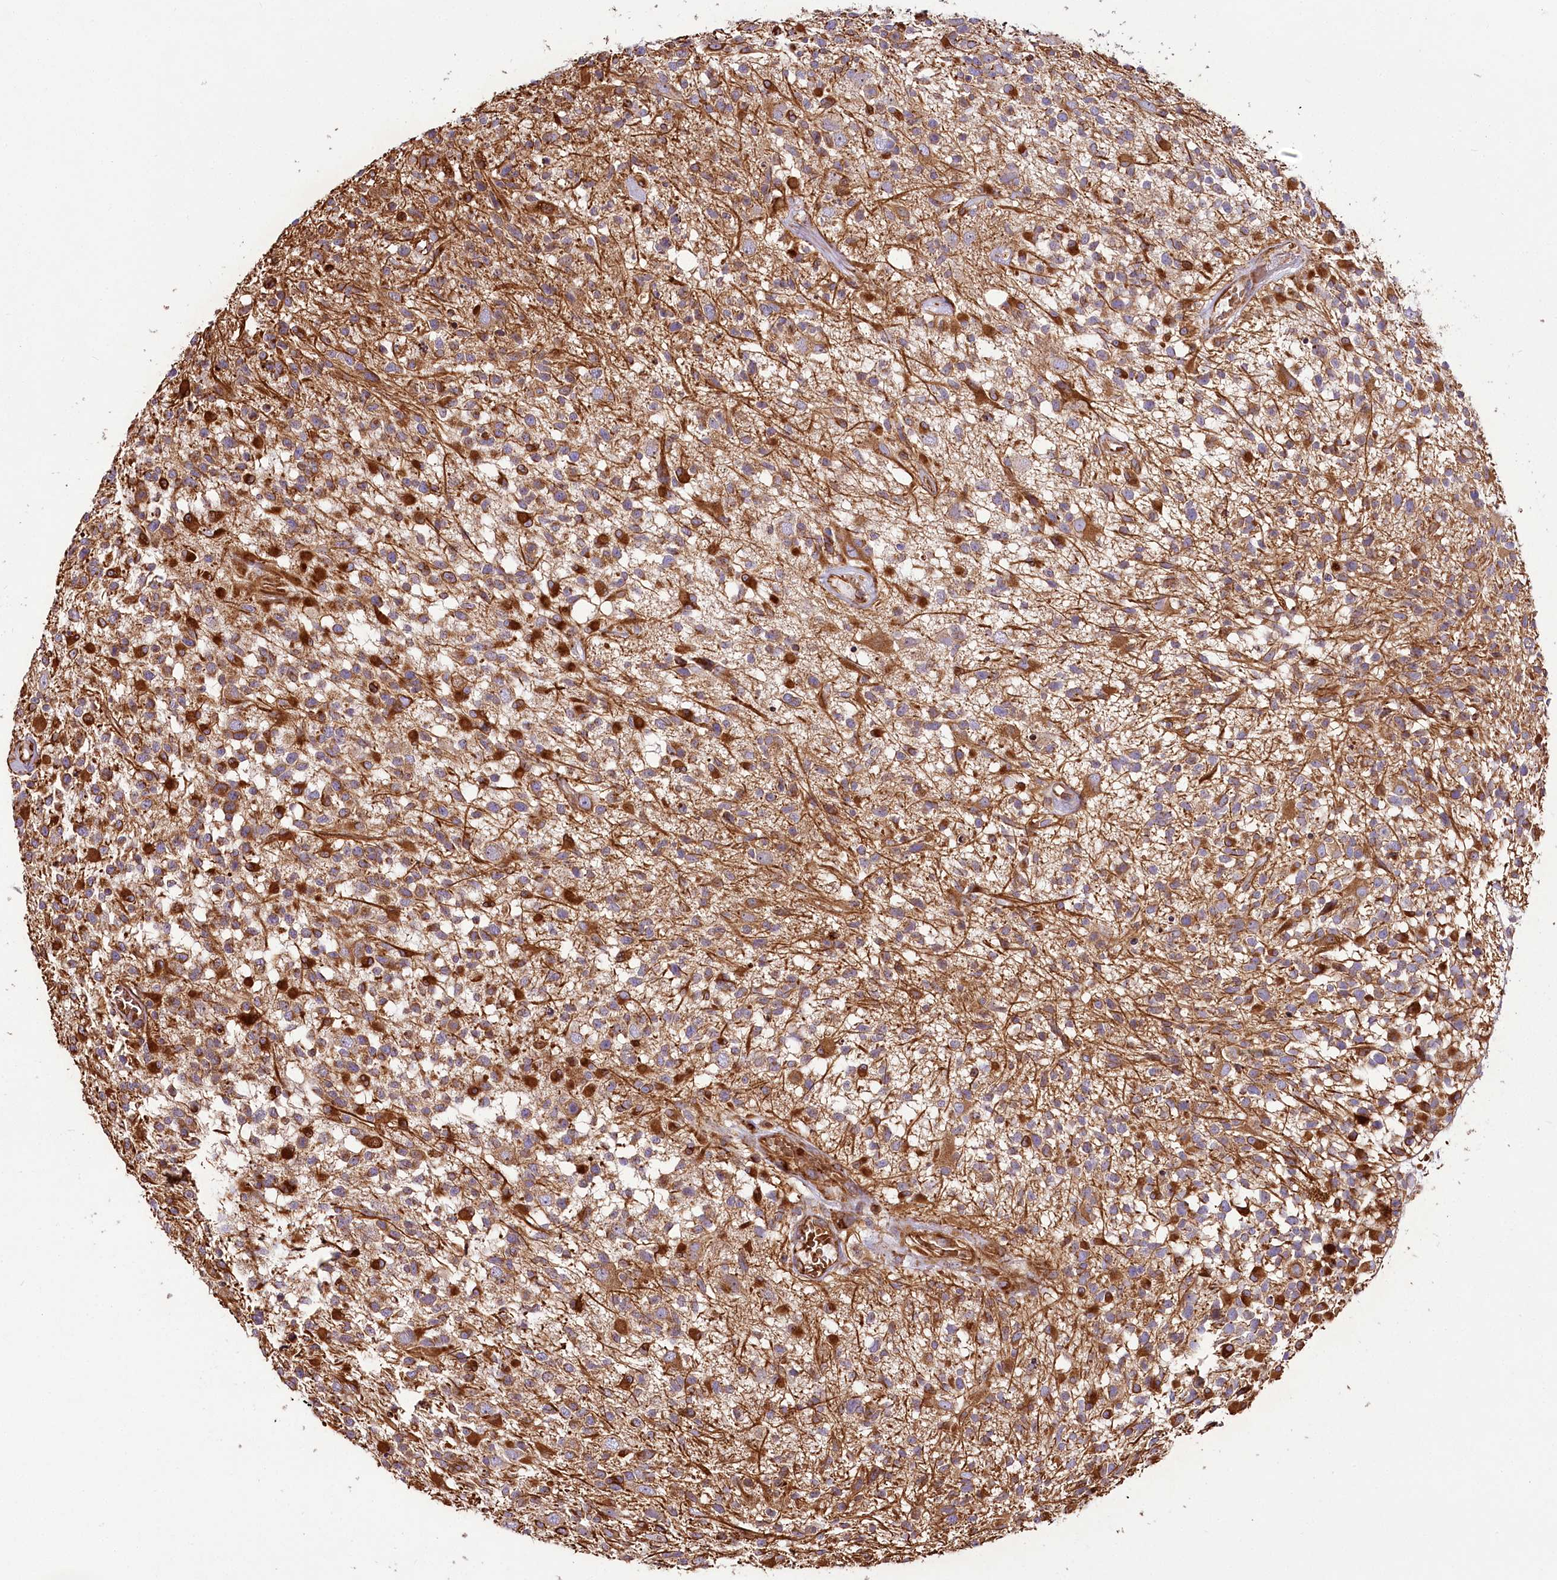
{"staining": {"intensity": "strong", "quantity": "25%-75%", "location": "cytoplasmic/membranous"}, "tissue": "glioma", "cell_type": "Tumor cells", "image_type": "cancer", "snomed": [{"axis": "morphology", "description": "Glioma, malignant, High grade"}, {"axis": "morphology", "description": "Glioblastoma, NOS"}, {"axis": "topography", "description": "Brain"}], "caption": "Protein expression by immunohistochemistry (IHC) reveals strong cytoplasmic/membranous staining in about 25%-75% of tumor cells in glioma. The staining was performed using DAB (3,3'-diaminobenzidine) to visualize the protein expression in brown, while the nuclei were stained in blue with hematoxylin (Magnification: 20x).", "gene": "THUMPD3", "patient": {"sex": "male", "age": 60}}